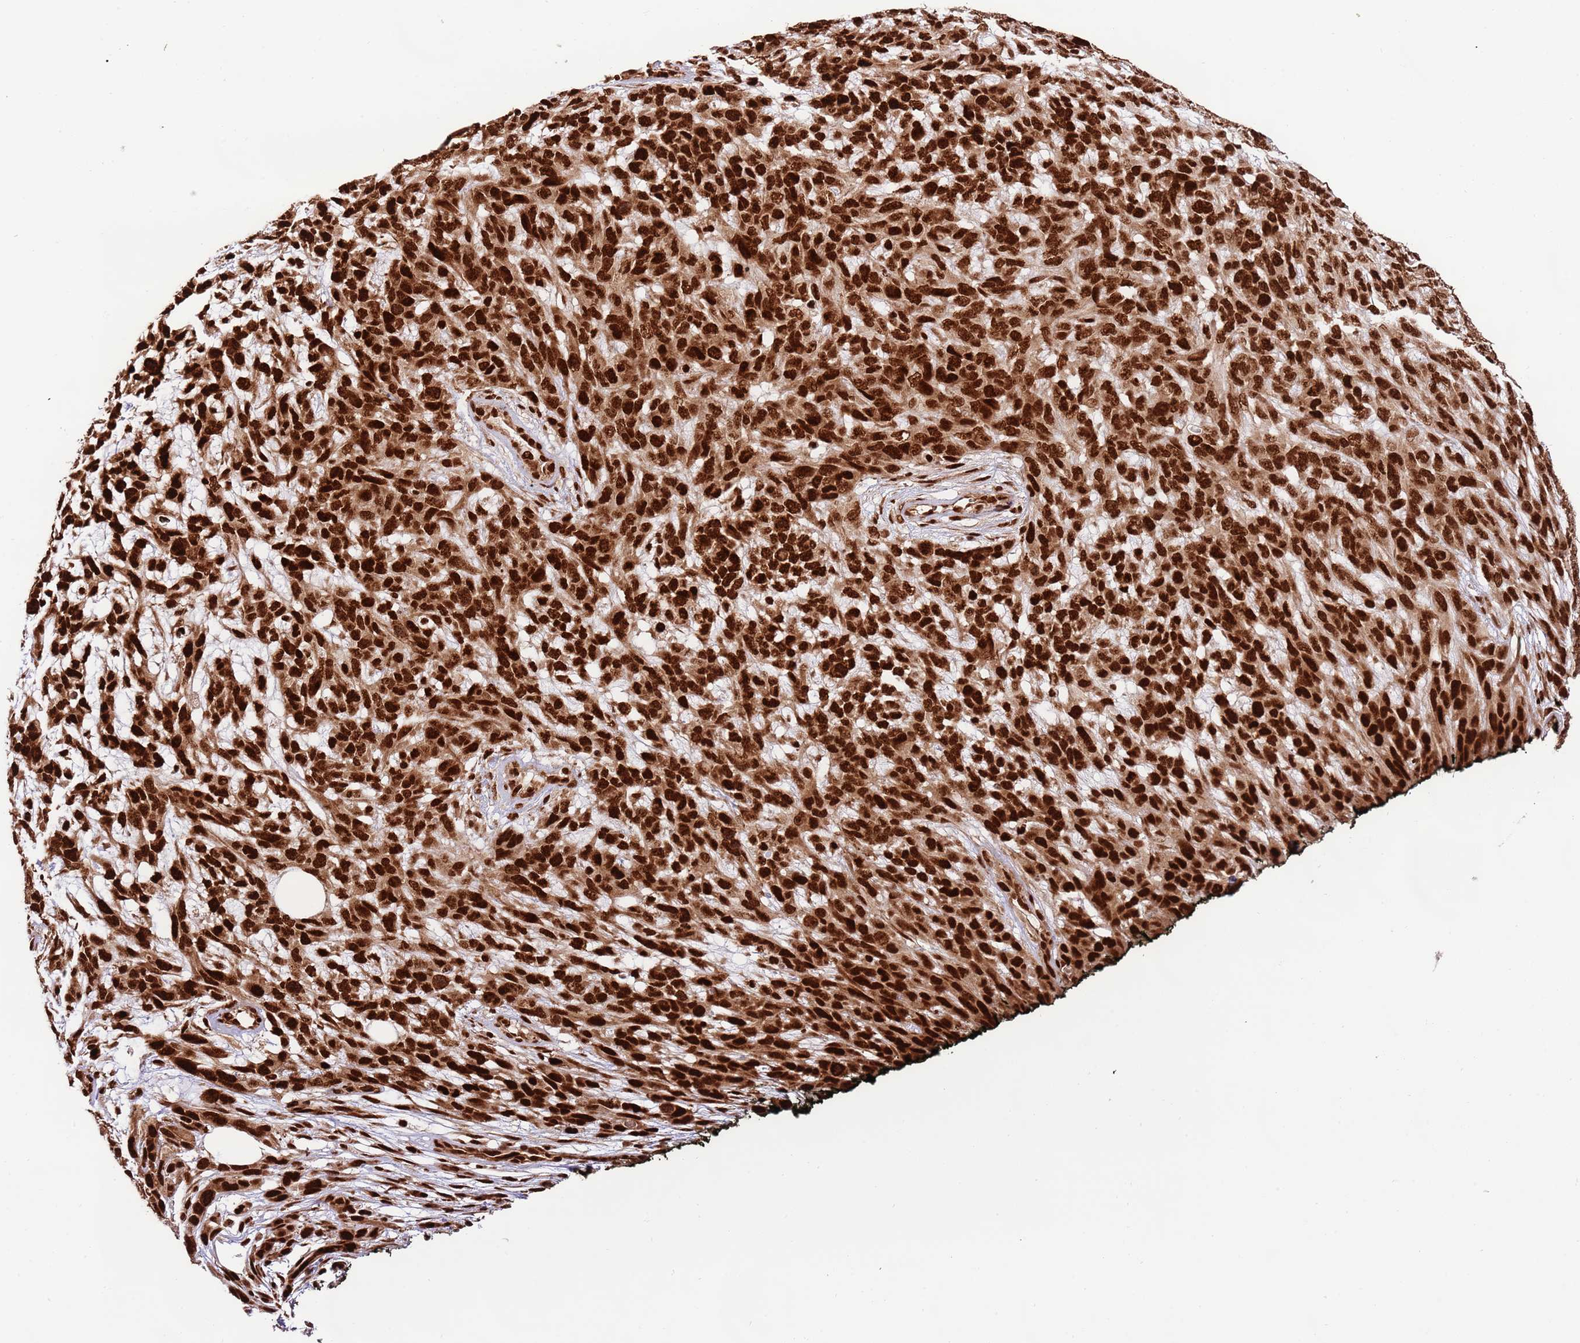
{"staining": {"intensity": "strong", "quantity": ">75%", "location": "nuclear"}, "tissue": "melanoma", "cell_type": "Tumor cells", "image_type": "cancer", "snomed": [{"axis": "morphology", "description": "Normal morphology"}, {"axis": "morphology", "description": "Malignant melanoma, NOS"}, {"axis": "topography", "description": "Skin"}], "caption": "Strong nuclear protein expression is present in about >75% of tumor cells in malignant melanoma.", "gene": "RIF1", "patient": {"sex": "female", "age": 72}}